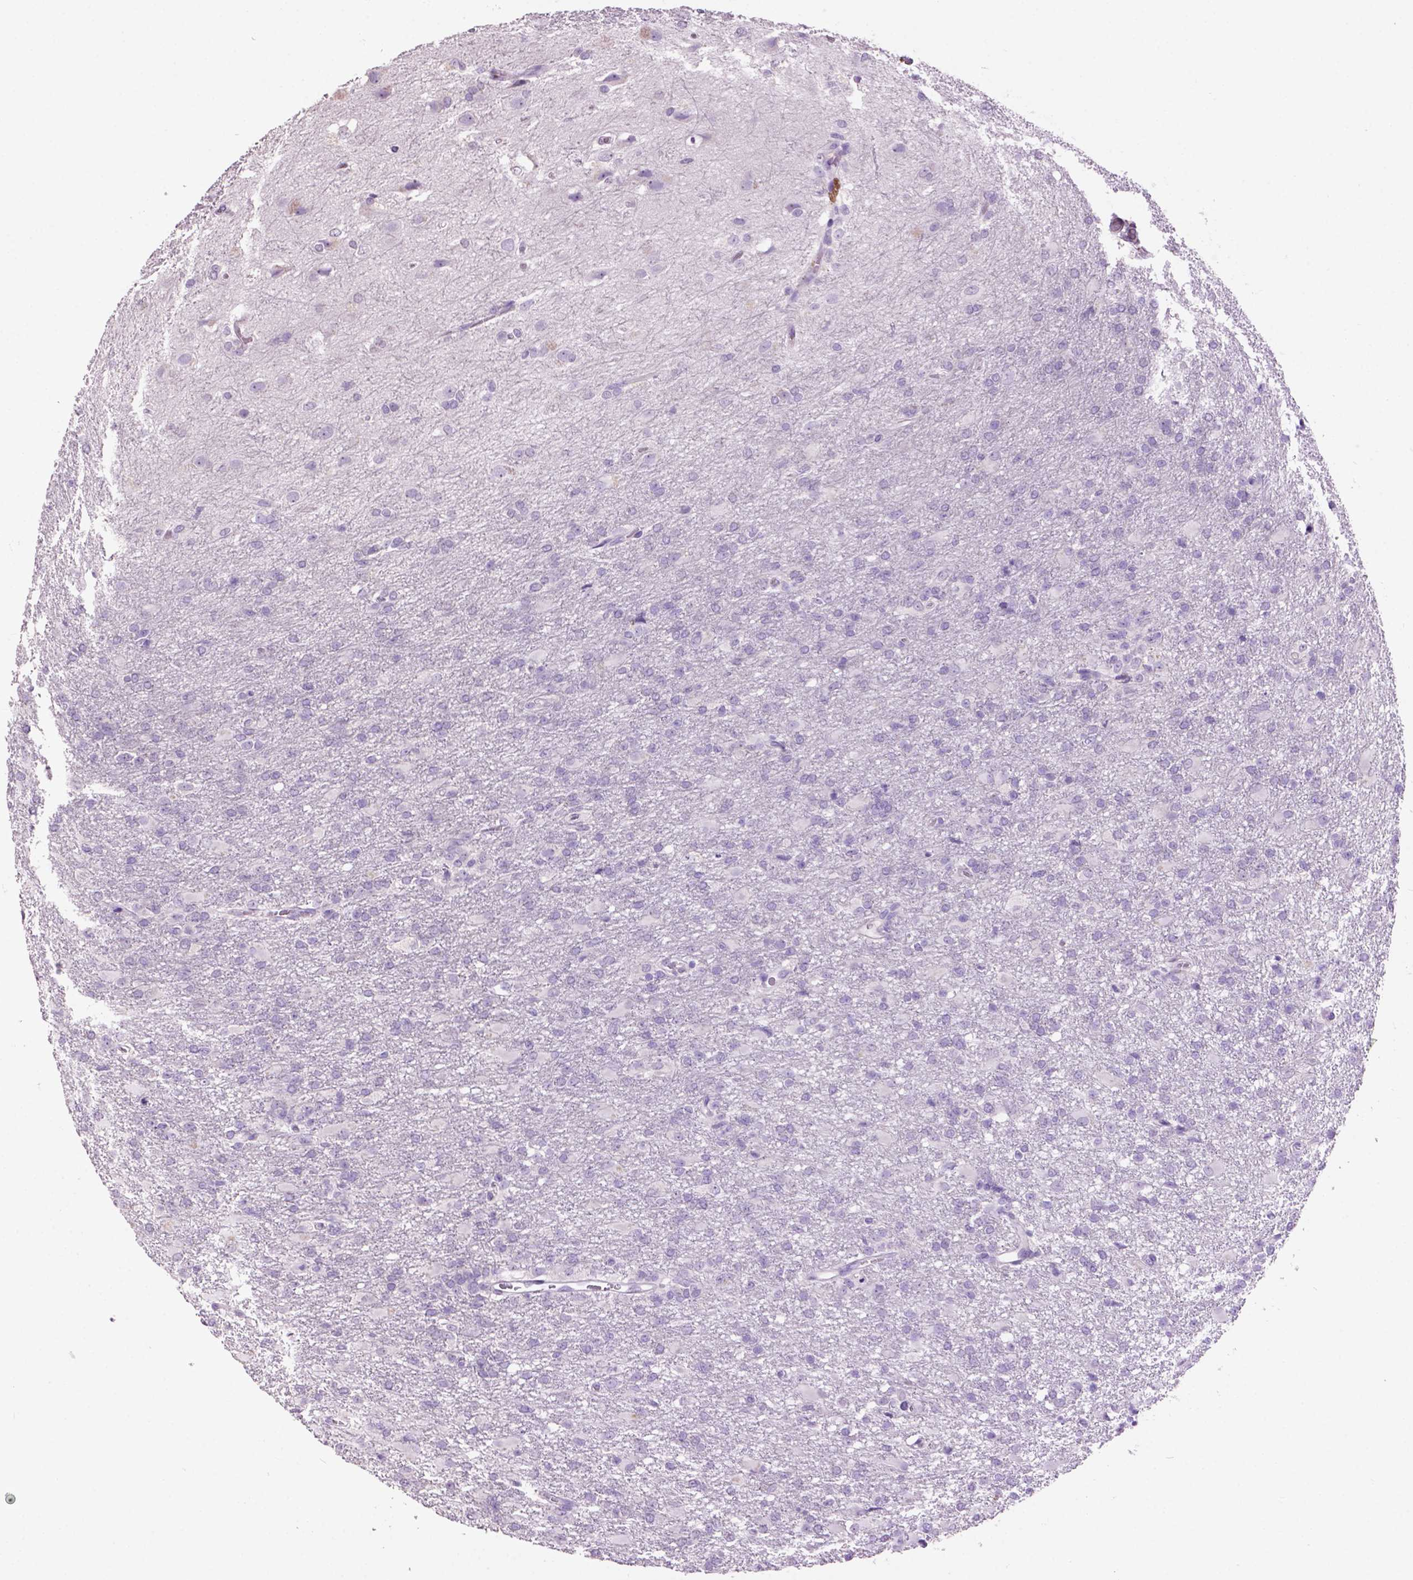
{"staining": {"intensity": "negative", "quantity": "none", "location": "none"}, "tissue": "glioma", "cell_type": "Tumor cells", "image_type": "cancer", "snomed": [{"axis": "morphology", "description": "Glioma, malignant, High grade"}, {"axis": "topography", "description": "Brain"}], "caption": "Immunohistochemistry histopathology image of neoplastic tissue: human glioma stained with DAB demonstrates no significant protein staining in tumor cells. Nuclei are stained in blue.", "gene": "CRYBA4", "patient": {"sex": "male", "age": 68}}